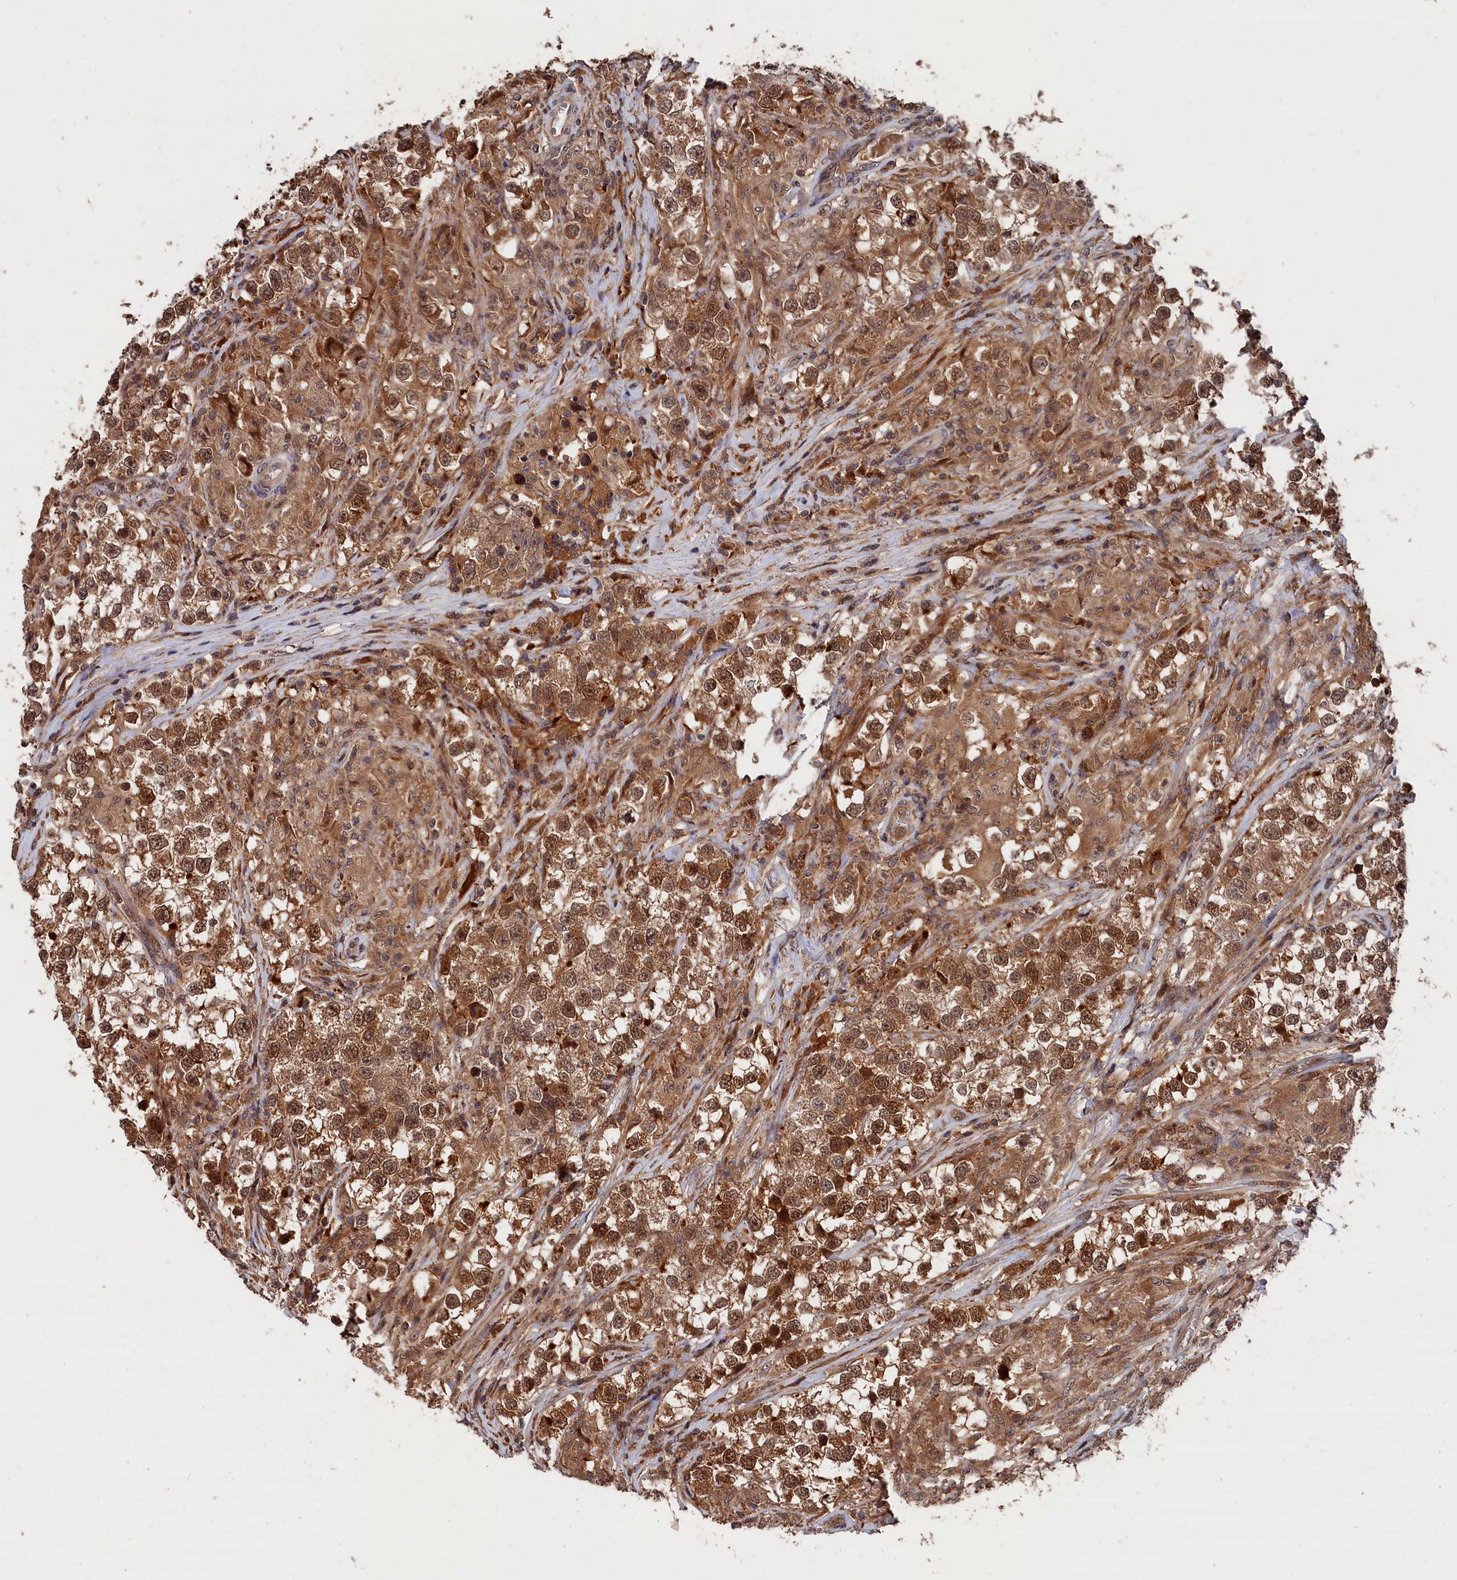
{"staining": {"intensity": "moderate", "quantity": ">75%", "location": "cytoplasmic/membranous,nuclear"}, "tissue": "testis cancer", "cell_type": "Tumor cells", "image_type": "cancer", "snomed": [{"axis": "morphology", "description": "Seminoma, NOS"}, {"axis": "topography", "description": "Testis"}], "caption": "DAB (3,3'-diaminobenzidine) immunohistochemical staining of human testis seminoma shows moderate cytoplasmic/membranous and nuclear protein expression in approximately >75% of tumor cells.", "gene": "RMI2", "patient": {"sex": "male", "age": 46}}